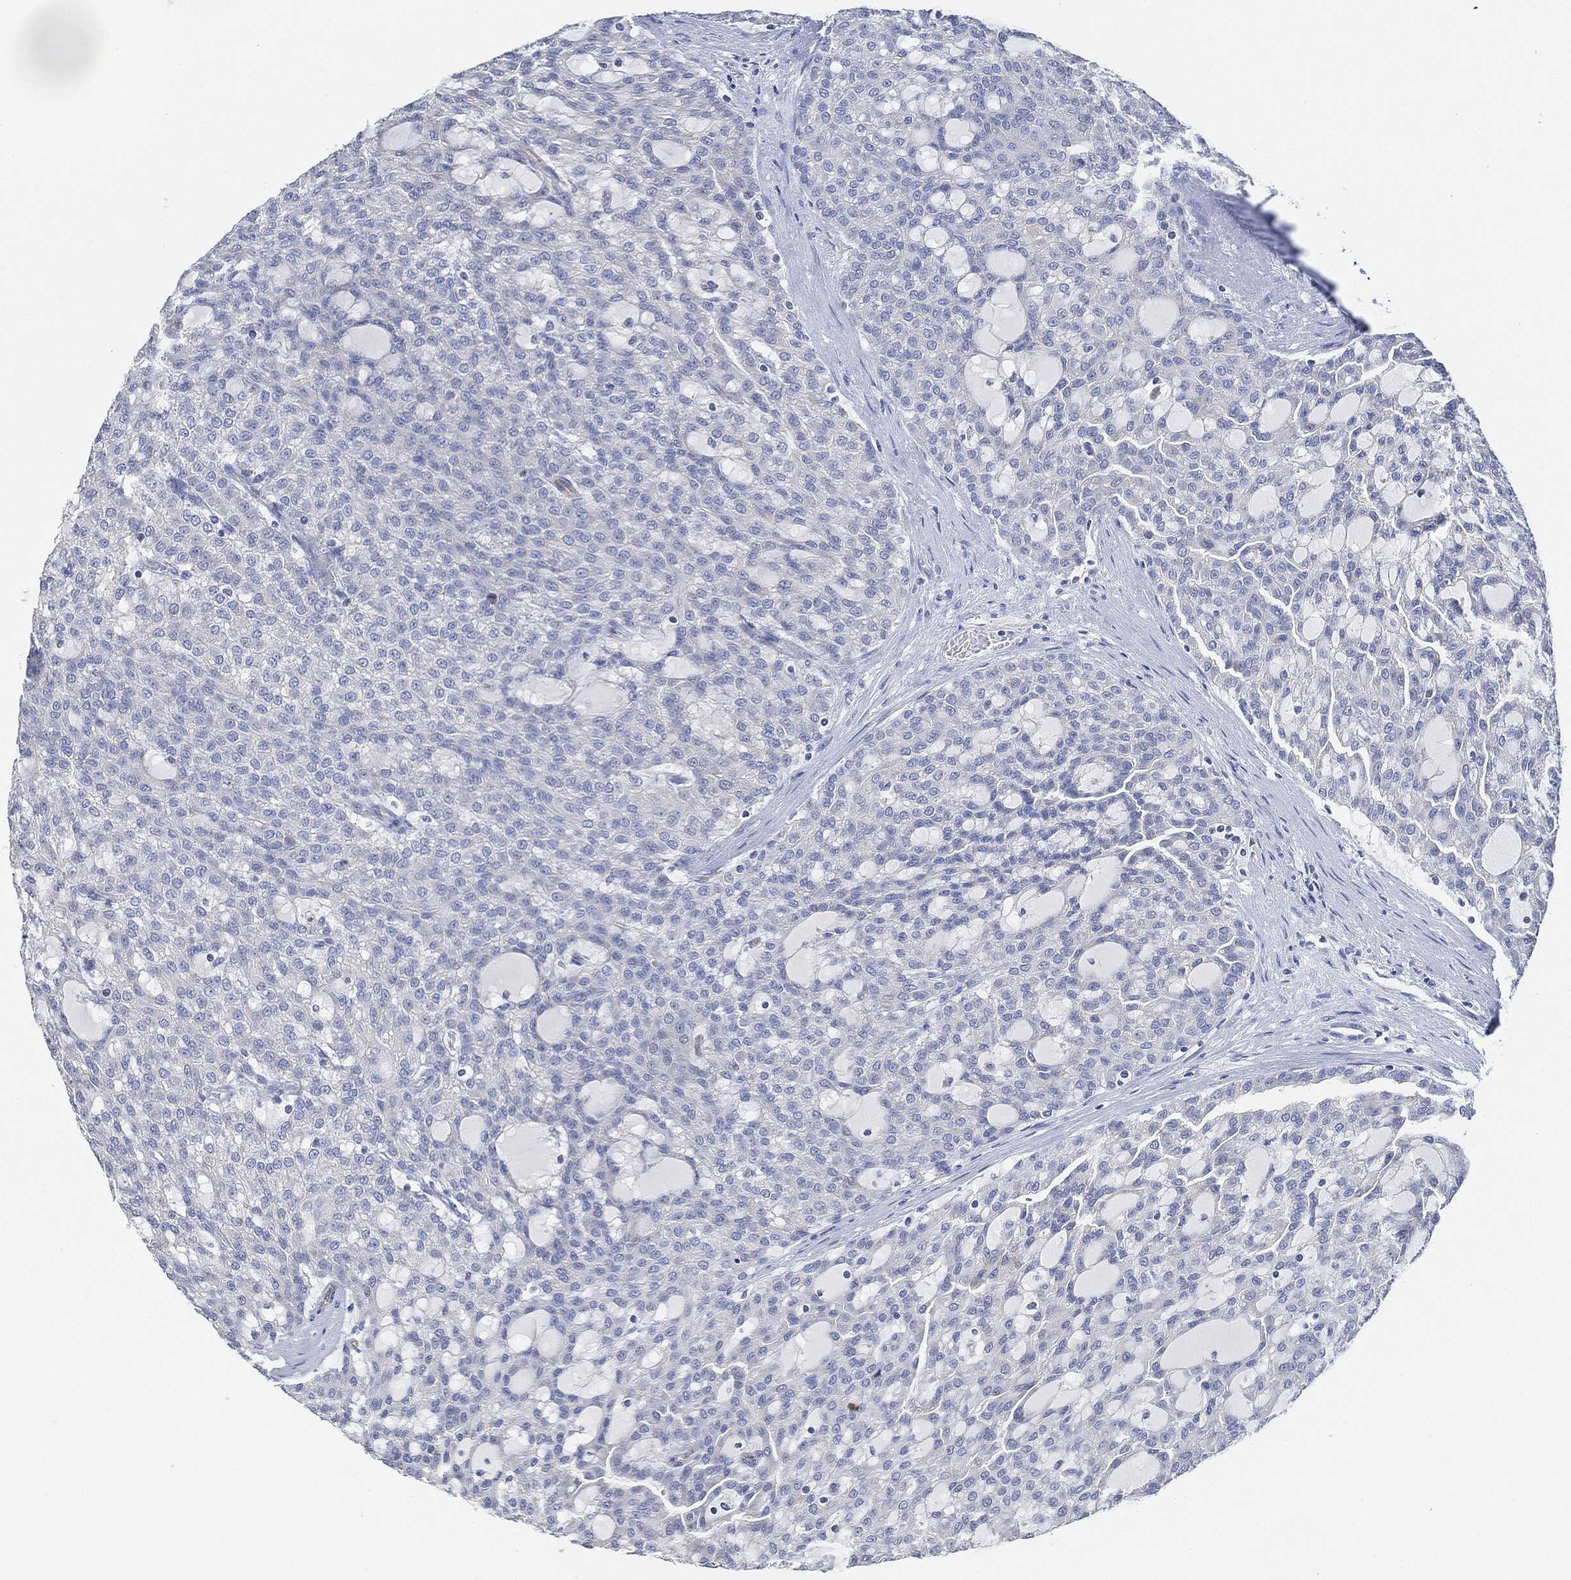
{"staining": {"intensity": "negative", "quantity": "none", "location": "none"}, "tissue": "renal cancer", "cell_type": "Tumor cells", "image_type": "cancer", "snomed": [{"axis": "morphology", "description": "Adenocarcinoma, NOS"}, {"axis": "topography", "description": "Kidney"}], "caption": "DAB immunohistochemical staining of human renal cancer (adenocarcinoma) shows no significant positivity in tumor cells. (Brightfield microscopy of DAB immunohistochemistry (IHC) at high magnification).", "gene": "THSD1", "patient": {"sex": "male", "age": 63}}